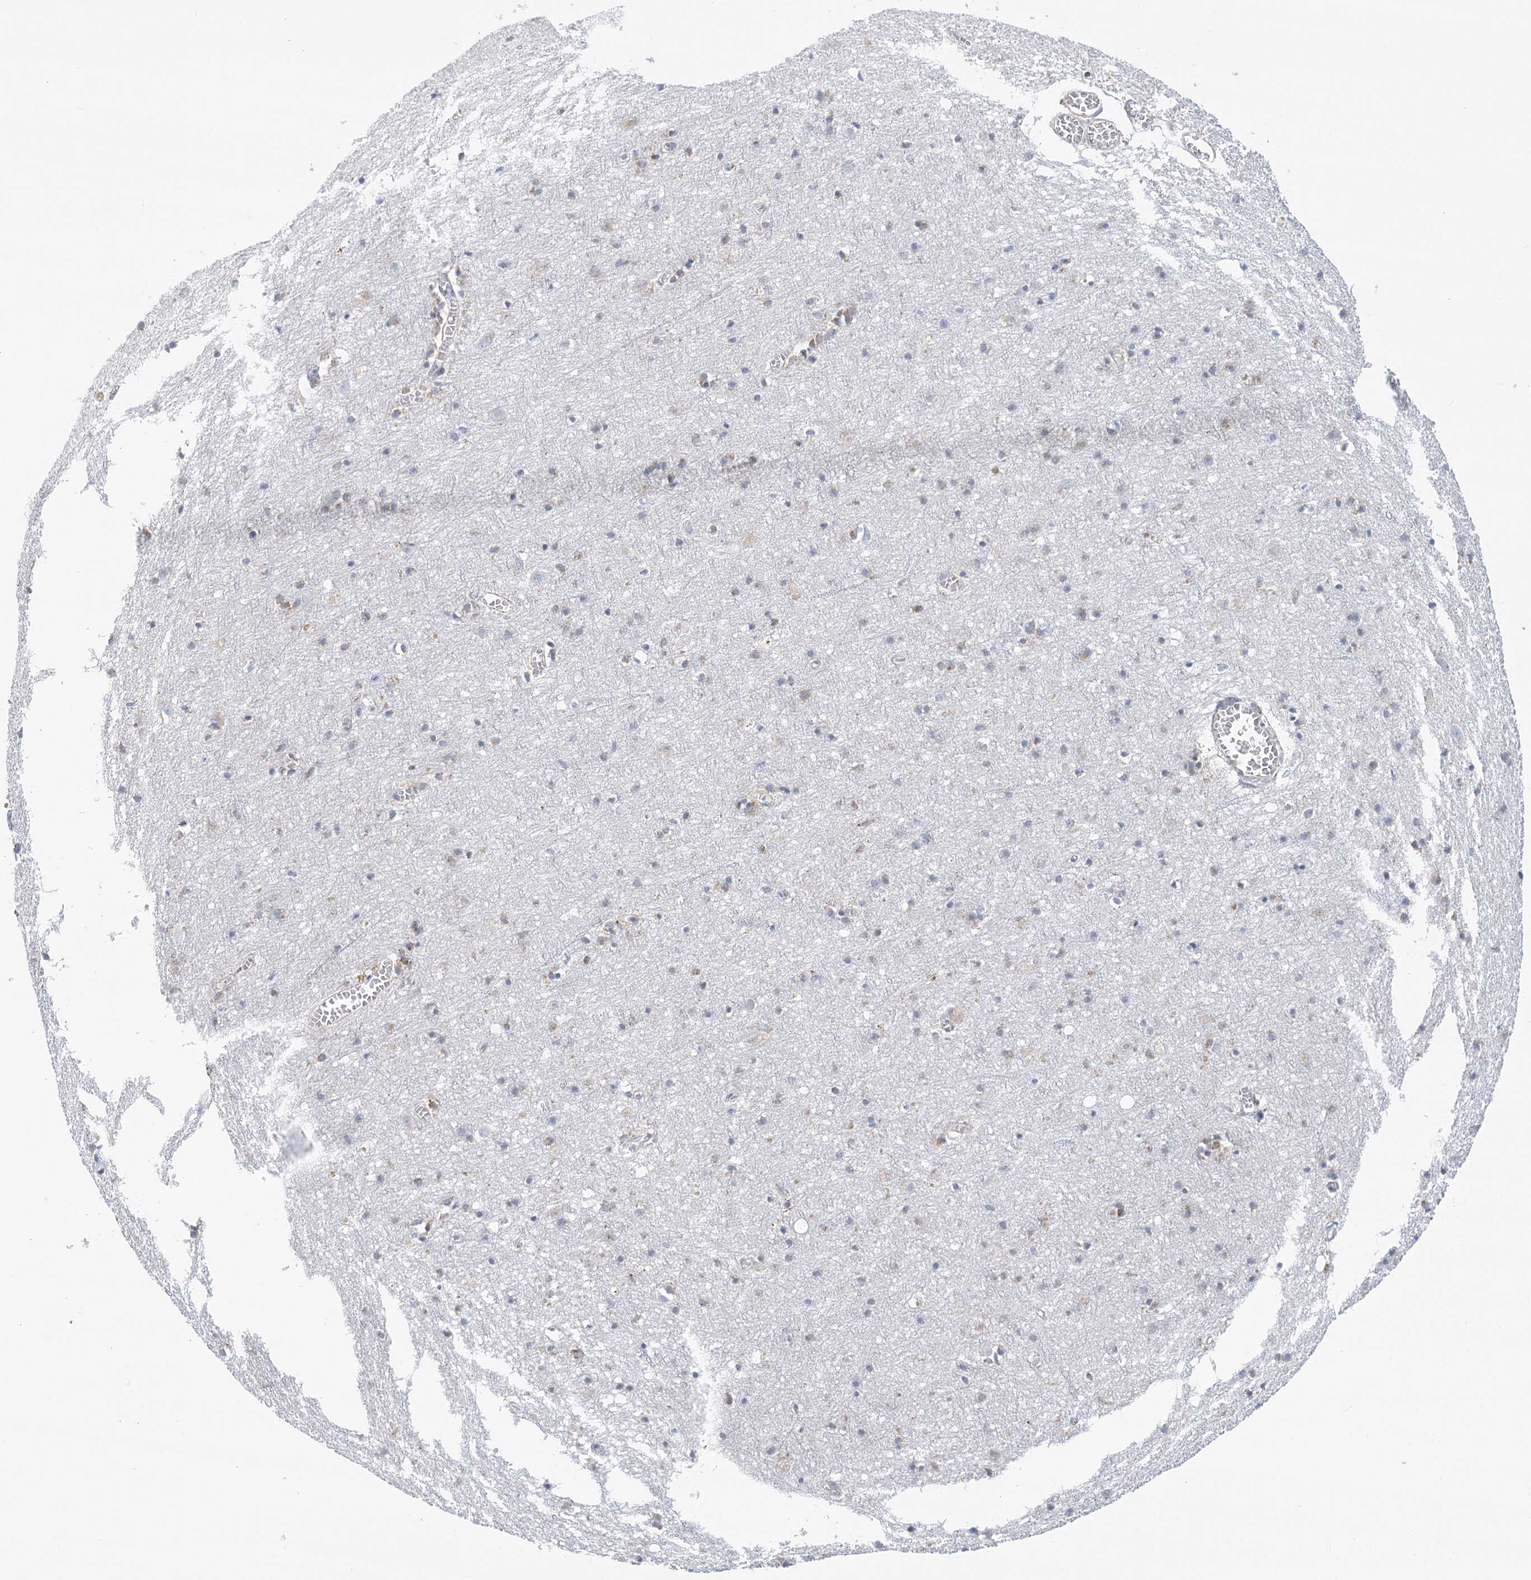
{"staining": {"intensity": "moderate", "quantity": "25%-75%", "location": "cytoplasmic/membranous"}, "tissue": "cerebral cortex", "cell_type": "Endothelial cells", "image_type": "normal", "snomed": [{"axis": "morphology", "description": "Normal tissue, NOS"}, {"axis": "topography", "description": "Cerebral cortex"}], "caption": "IHC (DAB) staining of benign human cerebral cortex displays moderate cytoplasmic/membranous protein expression in about 25%-75% of endothelial cells. (DAB (3,3'-diaminobenzidine) IHC, brown staining for protein, blue staining for nuclei).", "gene": "DHTKD1", "patient": {"sex": "female", "age": 64}}